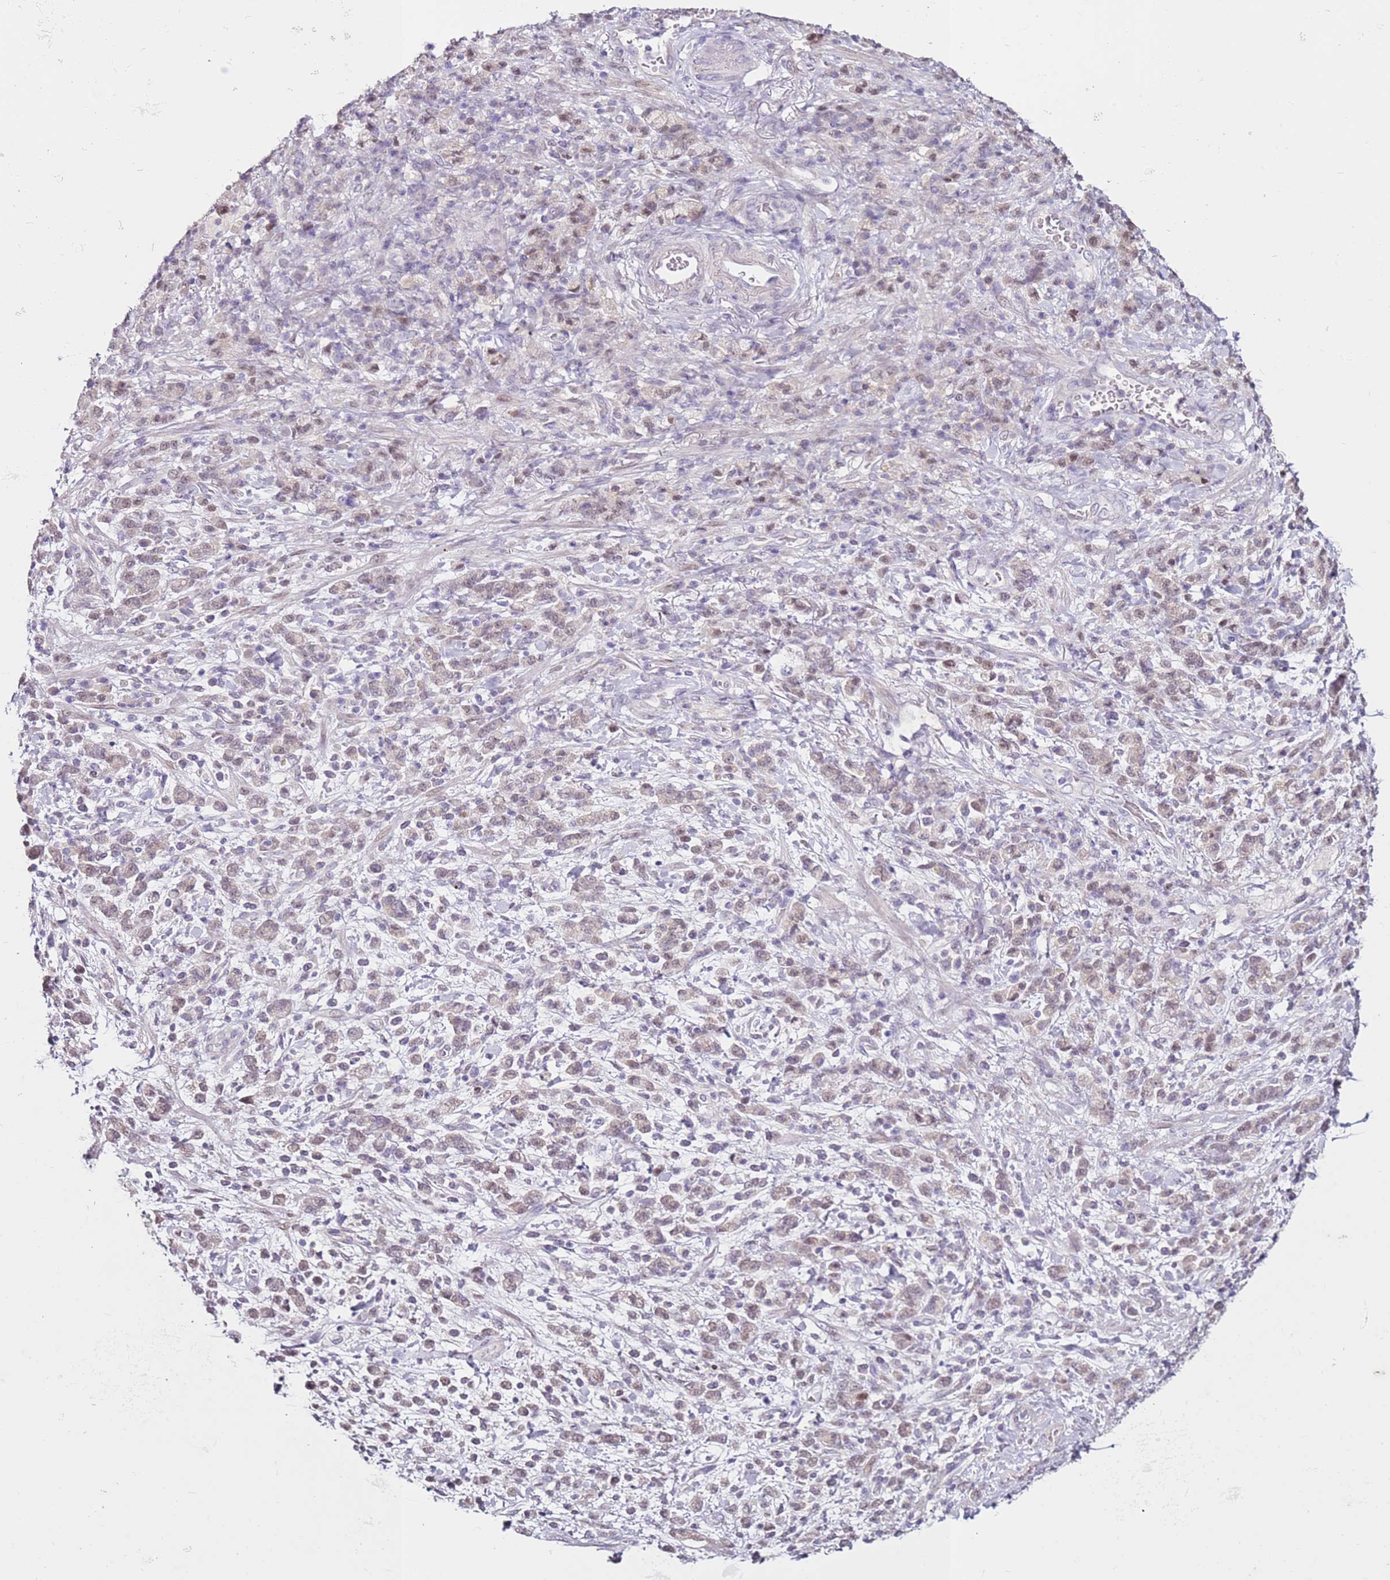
{"staining": {"intensity": "weak", "quantity": "<25%", "location": "cytoplasmic/membranous"}, "tissue": "stomach cancer", "cell_type": "Tumor cells", "image_type": "cancer", "snomed": [{"axis": "morphology", "description": "Adenocarcinoma, NOS"}, {"axis": "topography", "description": "Stomach"}], "caption": "A high-resolution photomicrograph shows IHC staining of stomach cancer (adenocarcinoma), which shows no significant expression in tumor cells.", "gene": "MDH1", "patient": {"sex": "male", "age": 77}}